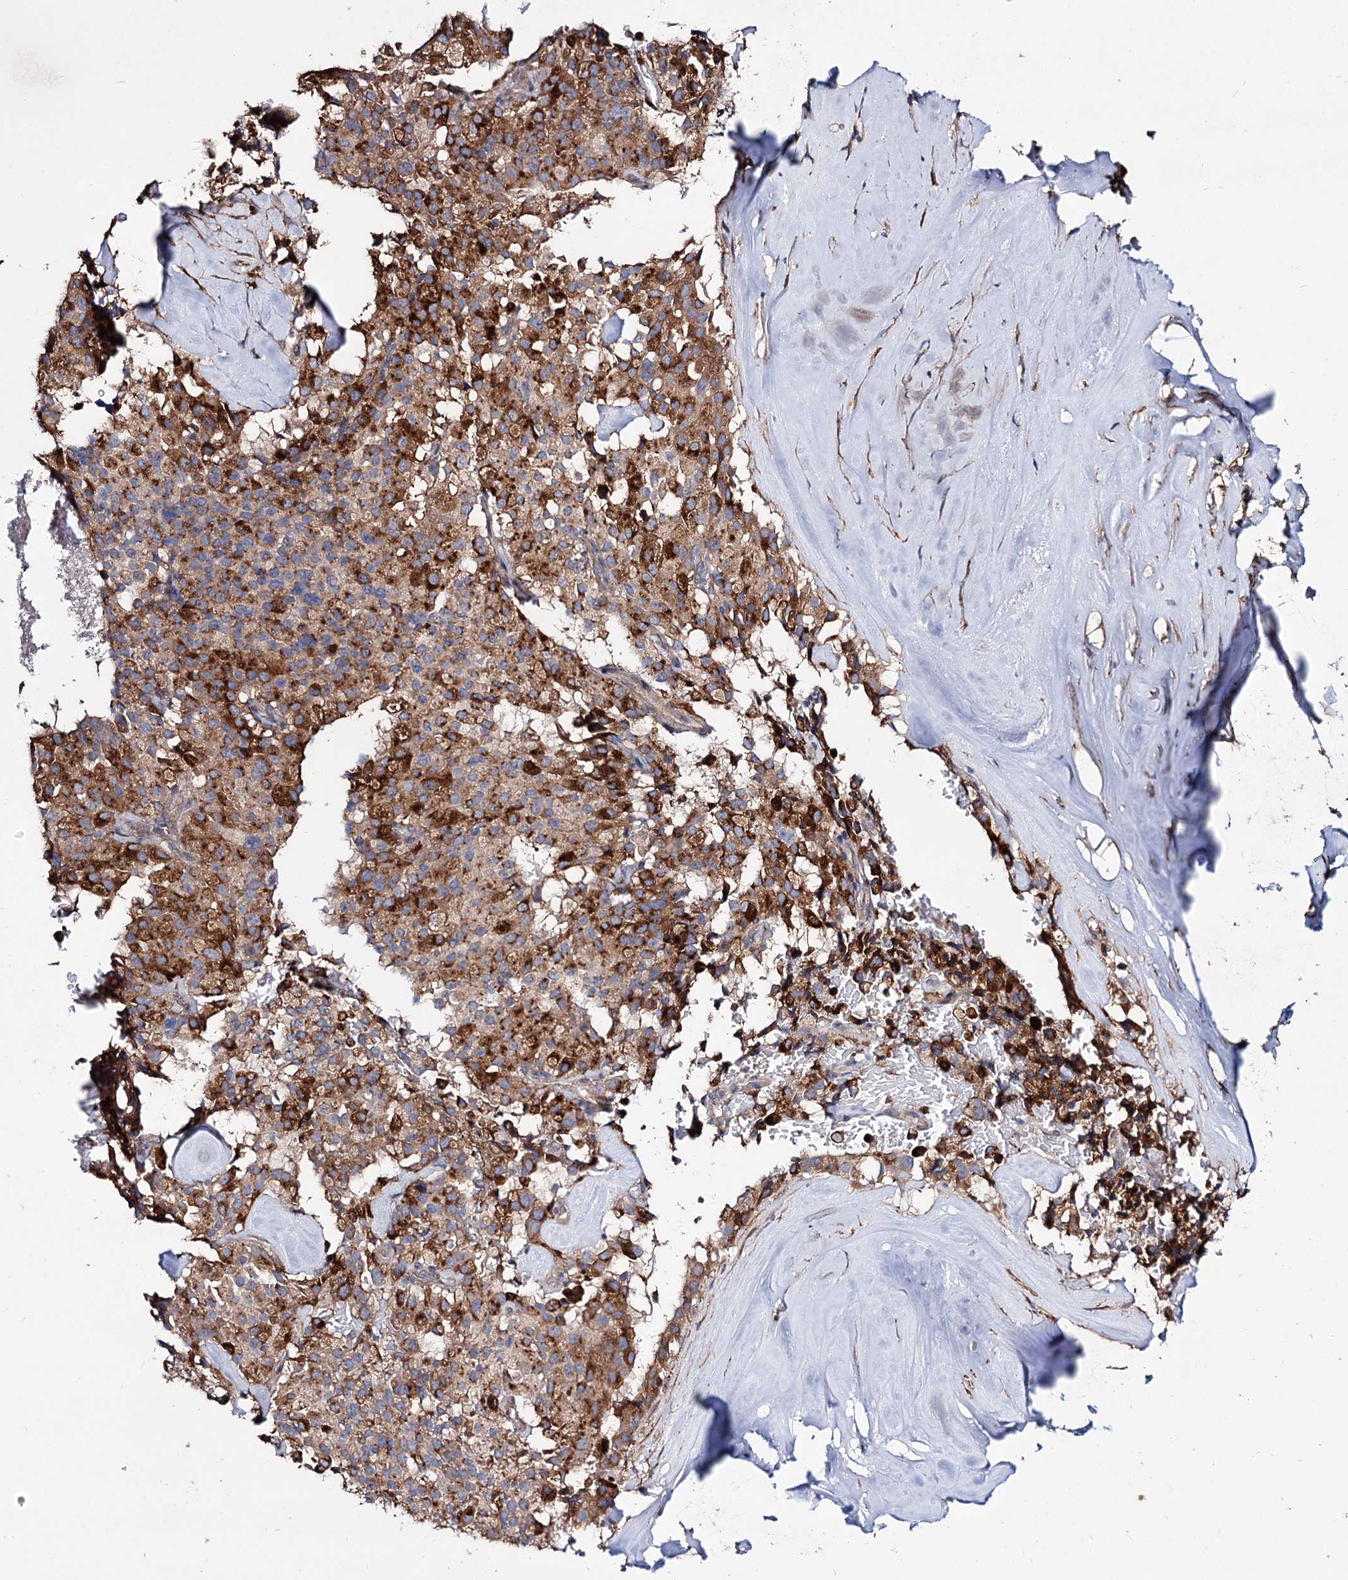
{"staining": {"intensity": "strong", "quantity": "25%-75%", "location": "cytoplasmic/membranous"}, "tissue": "pancreatic cancer", "cell_type": "Tumor cells", "image_type": "cancer", "snomed": [{"axis": "morphology", "description": "Adenocarcinoma, NOS"}, {"axis": "topography", "description": "Pancreas"}], "caption": "The photomicrograph displays a brown stain indicating the presence of a protein in the cytoplasmic/membranous of tumor cells in pancreatic cancer (adenocarcinoma). (DAB IHC with brightfield microscopy, high magnification).", "gene": "SEC24A", "patient": {"sex": "male", "age": 65}}